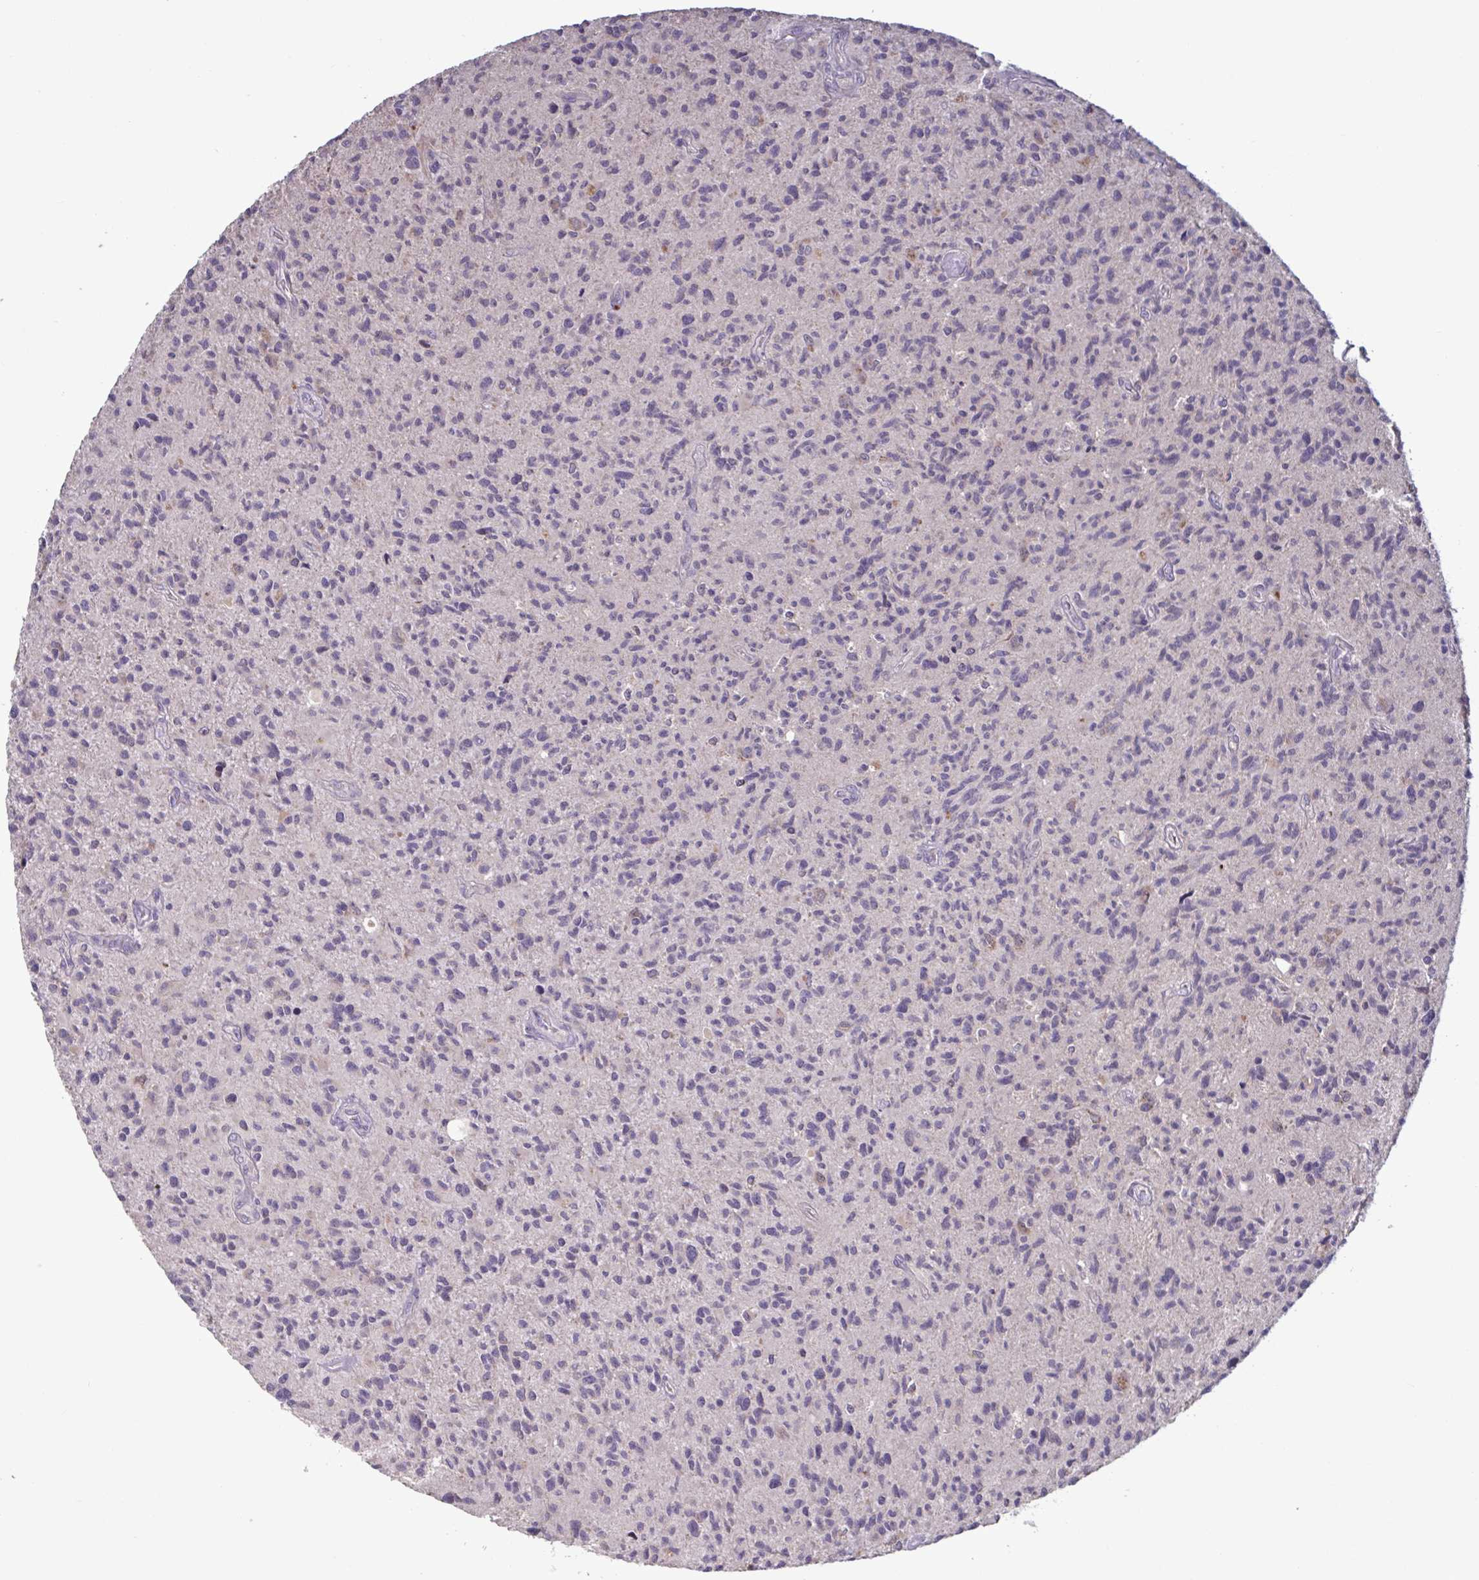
{"staining": {"intensity": "negative", "quantity": "none", "location": "none"}, "tissue": "glioma", "cell_type": "Tumor cells", "image_type": "cancer", "snomed": [{"axis": "morphology", "description": "Glioma, malignant, High grade"}, {"axis": "topography", "description": "Brain"}], "caption": "This is an IHC micrograph of high-grade glioma (malignant). There is no positivity in tumor cells.", "gene": "CD1E", "patient": {"sex": "female", "age": 70}}